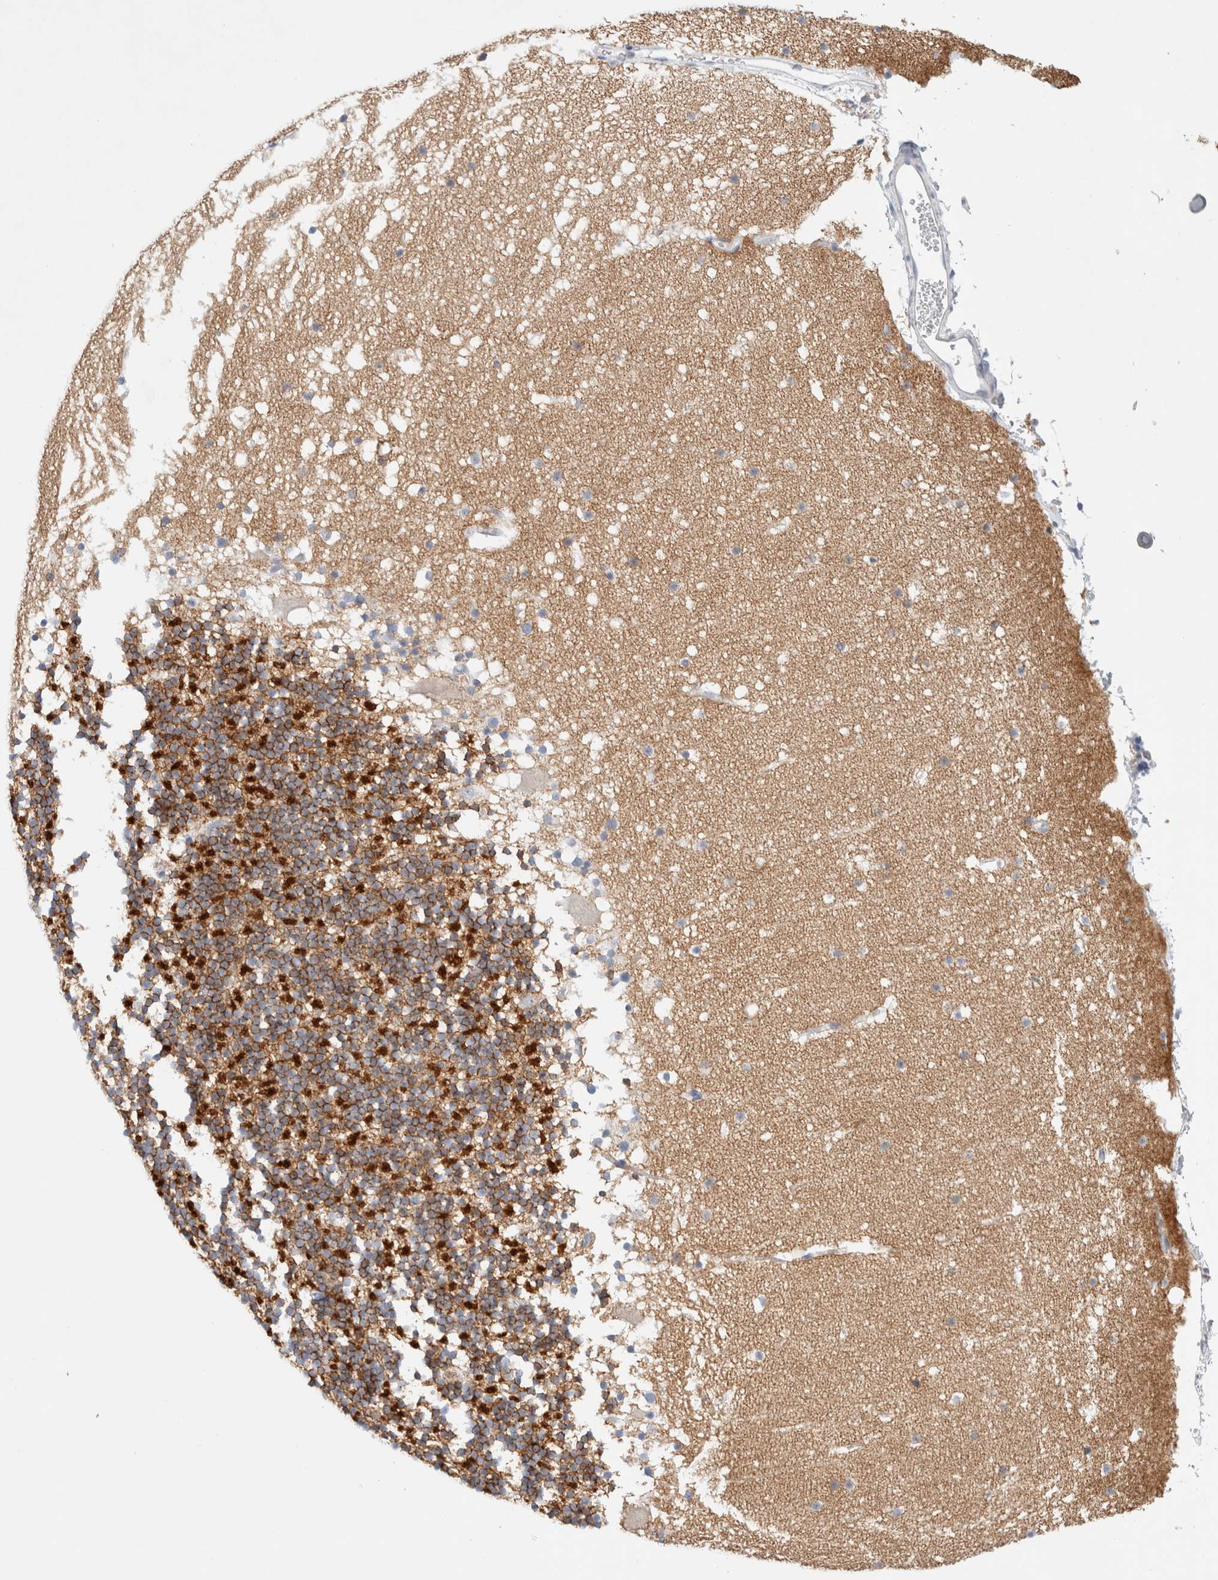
{"staining": {"intensity": "strong", "quantity": "25%-75%", "location": "cytoplasmic/membranous"}, "tissue": "cerebellum", "cell_type": "Cells in granular layer", "image_type": "normal", "snomed": [{"axis": "morphology", "description": "Normal tissue, NOS"}, {"axis": "topography", "description": "Cerebellum"}], "caption": "Immunohistochemistry of normal cerebellum exhibits high levels of strong cytoplasmic/membranous staining in approximately 25%-75% of cells in granular layer.", "gene": "HEXD", "patient": {"sex": "male", "age": 57}}